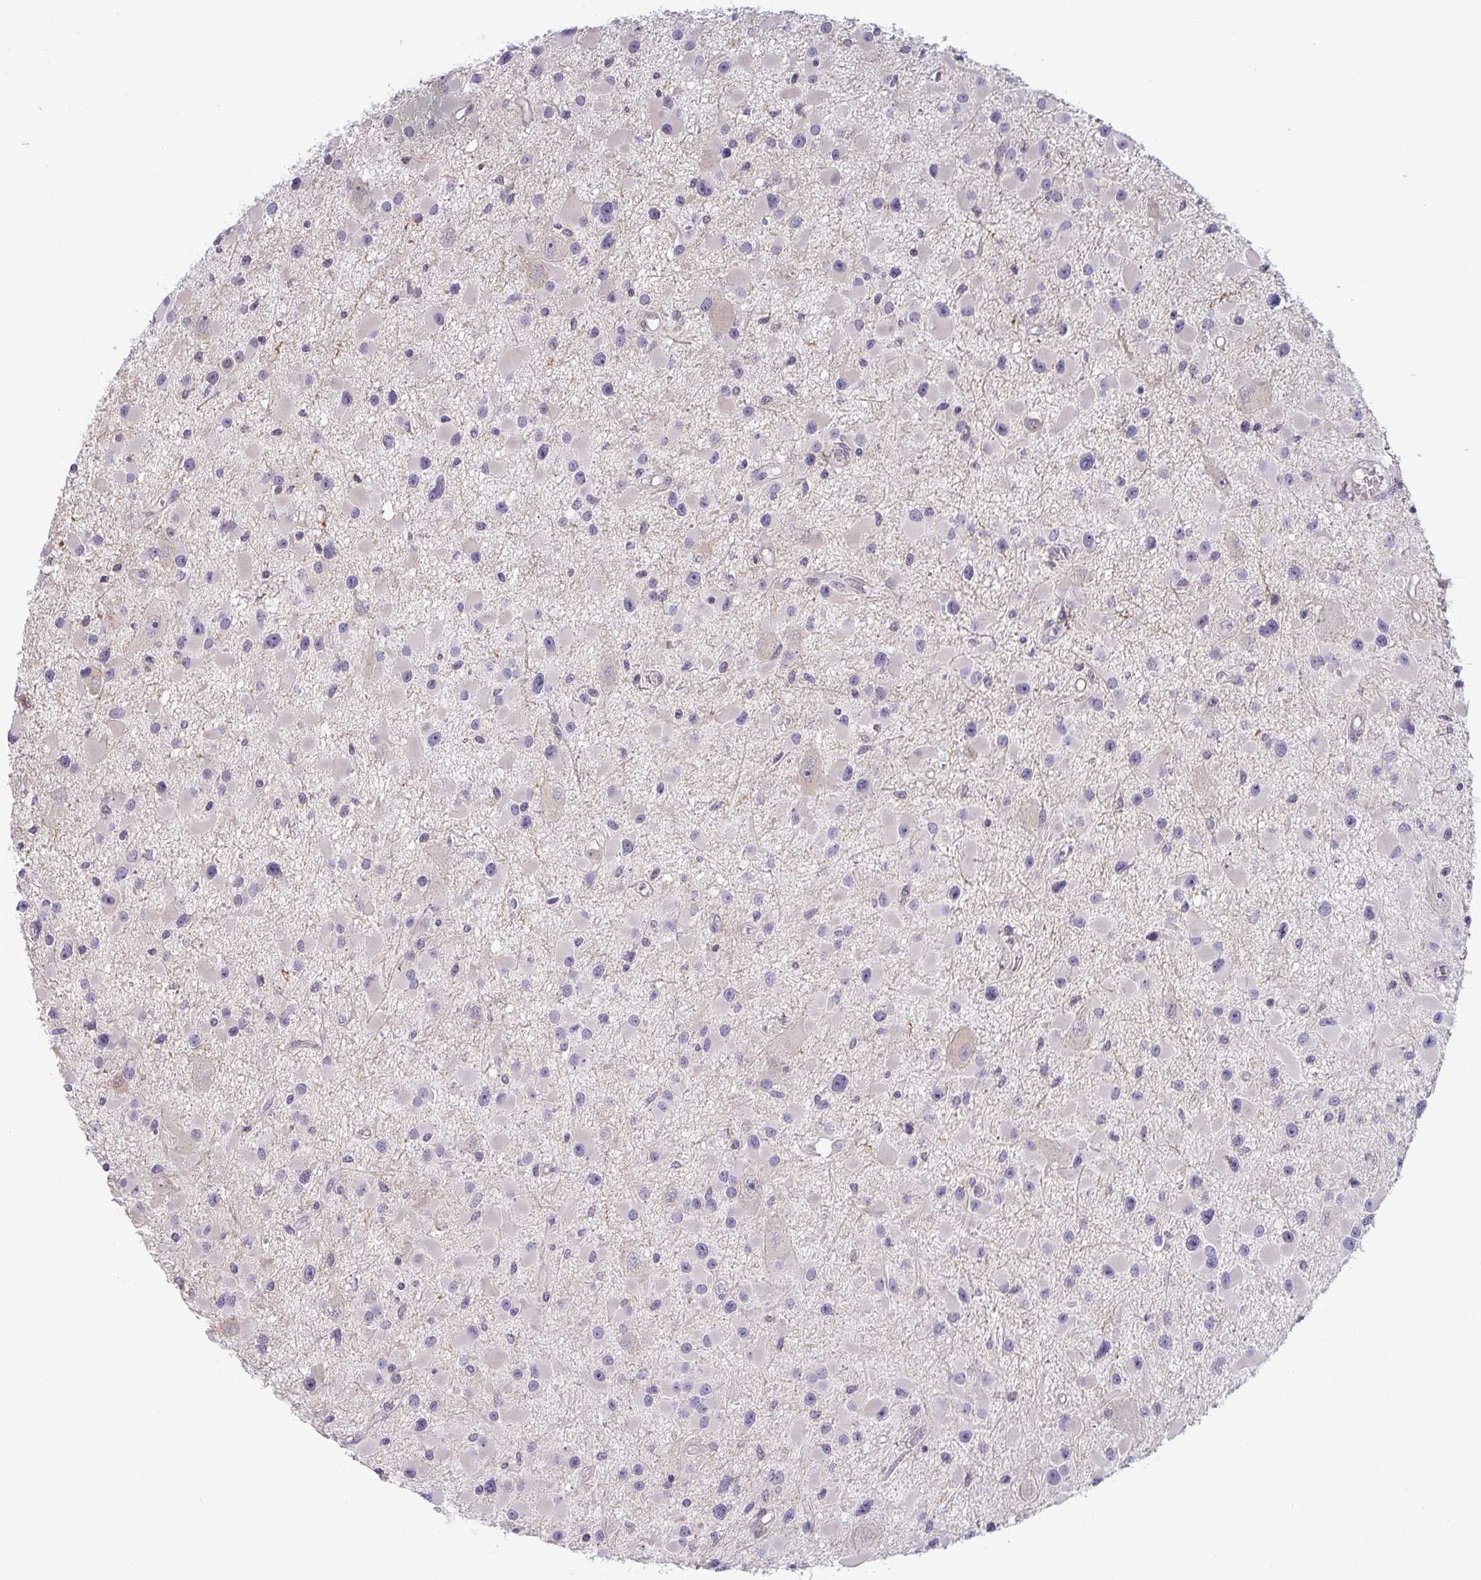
{"staining": {"intensity": "negative", "quantity": "none", "location": "none"}, "tissue": "glioma", "cell_type": "Tumor cells", "image_type": "cancer", "snomed": [{"axis": "morphology", "description": "Glioma, malignant, High grade"}, {"axis": "topography", "description": "Brain"}], "caption": "Photomicrograph shows no significant protein expression in tumor cells of glioma.", "gene": "GSDMB", "patient": {"sex": "male", "age": 54}}